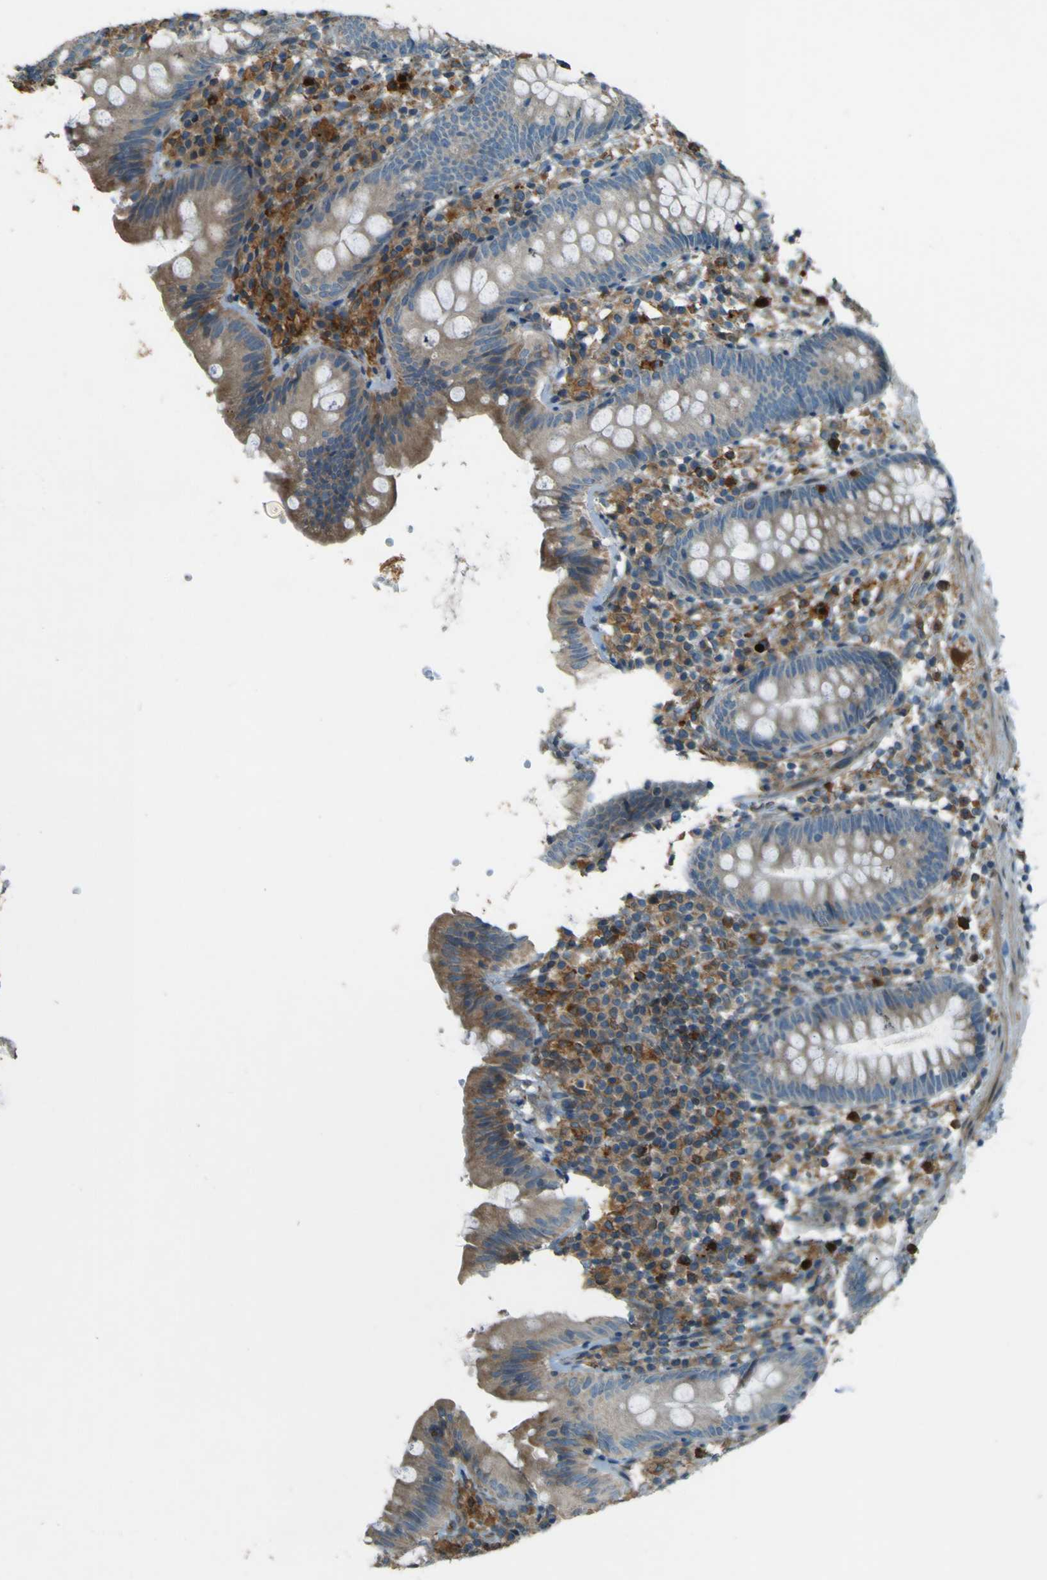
{"staining": {"intensity": "strong", "quantity": "<25%", "location": "cytoplasmic/membranous"}, "tissue": "appendix", "cell_type": "Glandular cells", "image_type": "normal", "snomed": [{"axis": "morphology", "description": "Normal tissue, NOS"}, {"axis": "topography", "description": "Appendix"}], "caption": "A high-resolution micrograph shows immunohistochemistry (IHC) staining of unremarkable appendix, which shows strong cytoplasmic/membranous positivity in about <25% of glandular cells. The protein is stained brown, and the nuclei are stained in blue (DAB (3,3'-diaminobenzidine) IHC with brightfield microscopy, high magnification).", "gene": "LPCAT1", "patient": {"sex": "male", "age": 52}}